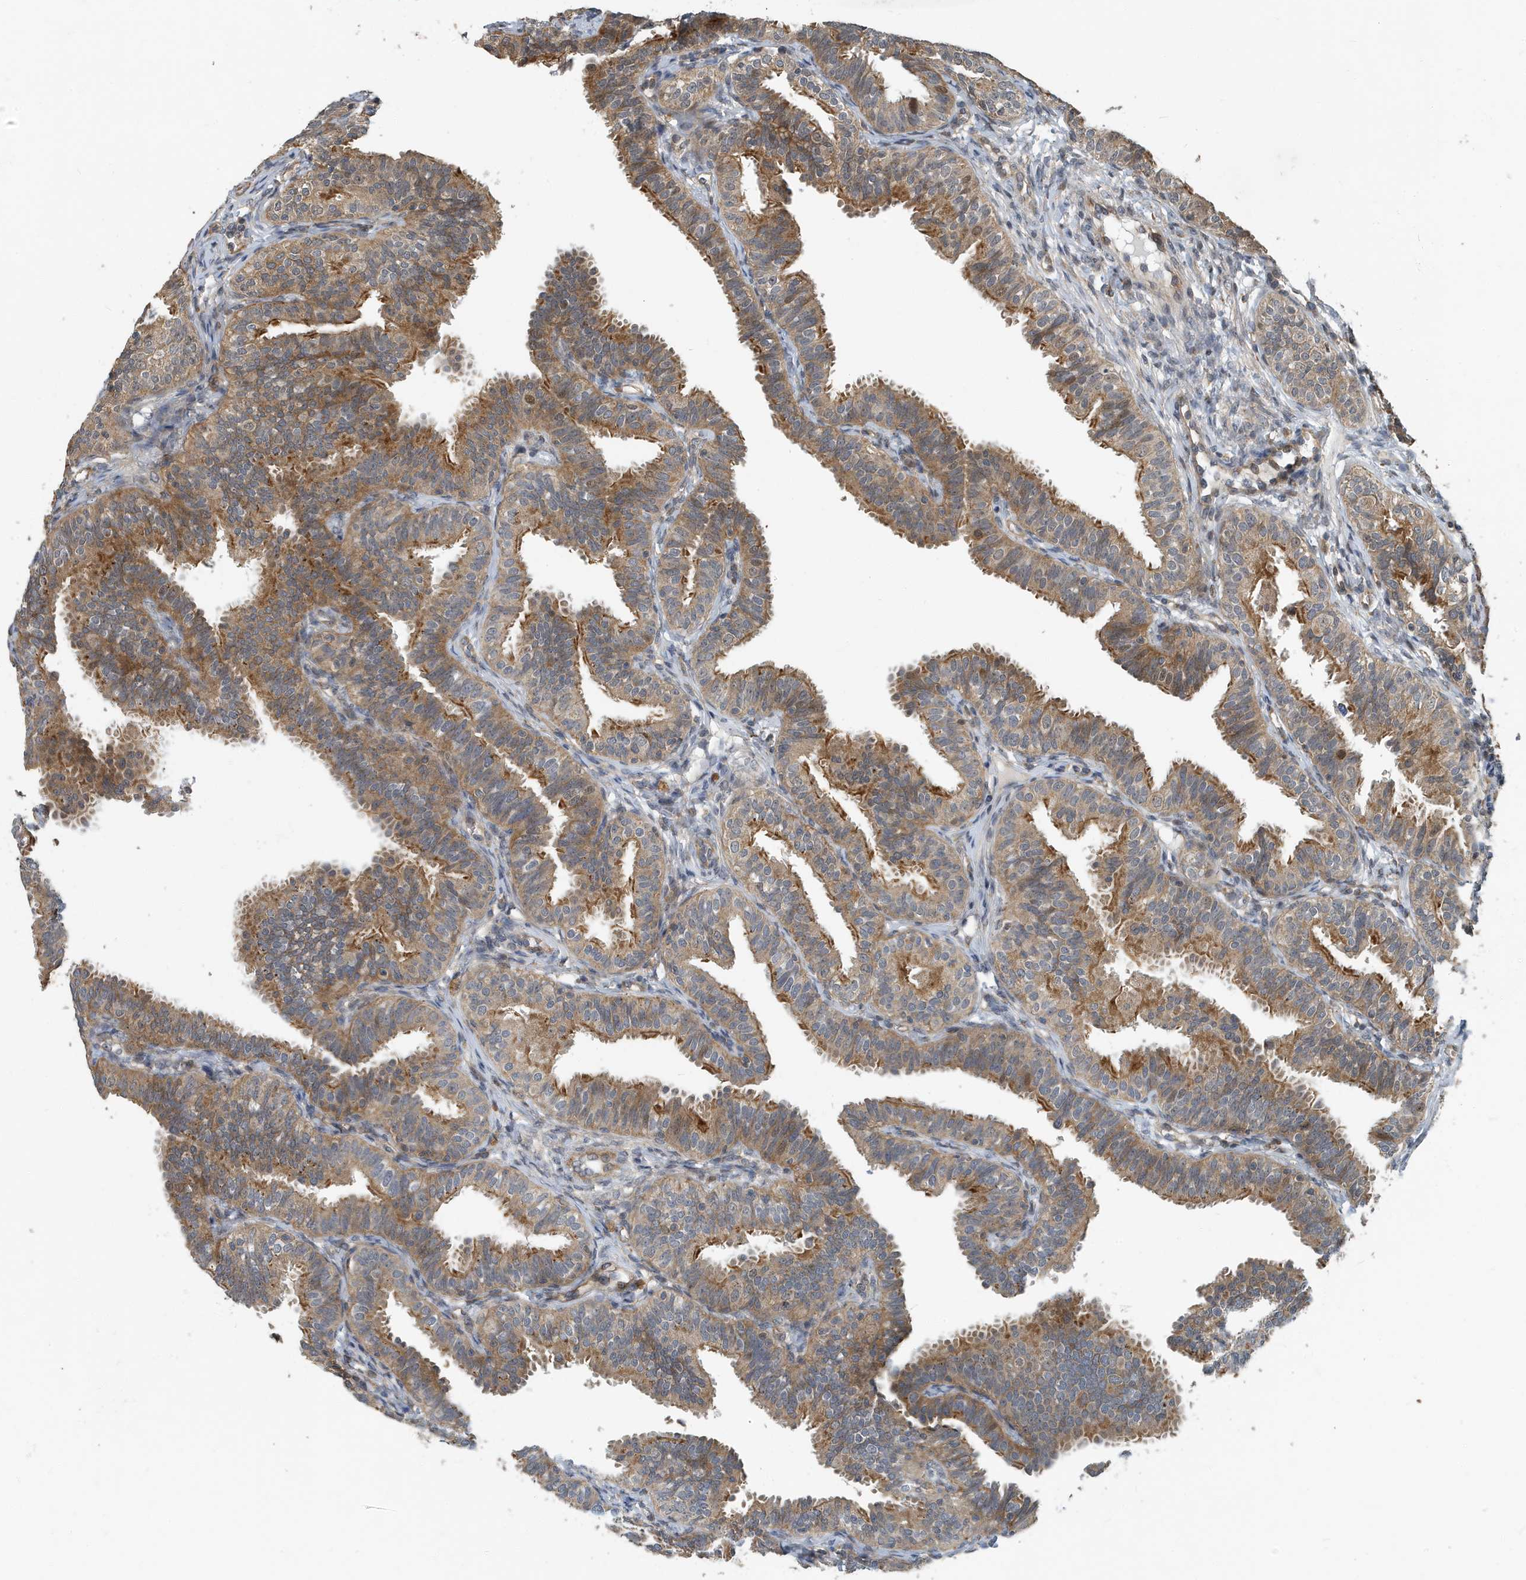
{"staining": {"intensity": "moderate", "quantity": ">75%", "location": "cytoplasmic/membranous"}, "tissue": "fallopian tube", "cell_type": "Glandular cells", "image_type": "normal", "snomed": [{"axis": "morphology", "description": "Normal tissue, NOS"}, {"axis": "topography", "description": "Fallopian tube"}], "caption": "Fallopian tube stained with a brown dye displays moderate cytoplasmic/membranous positive expression in approximately >75% of glandular cells.", "gene": "KIF15", "patient": {"sex": "female", "age": 35}}